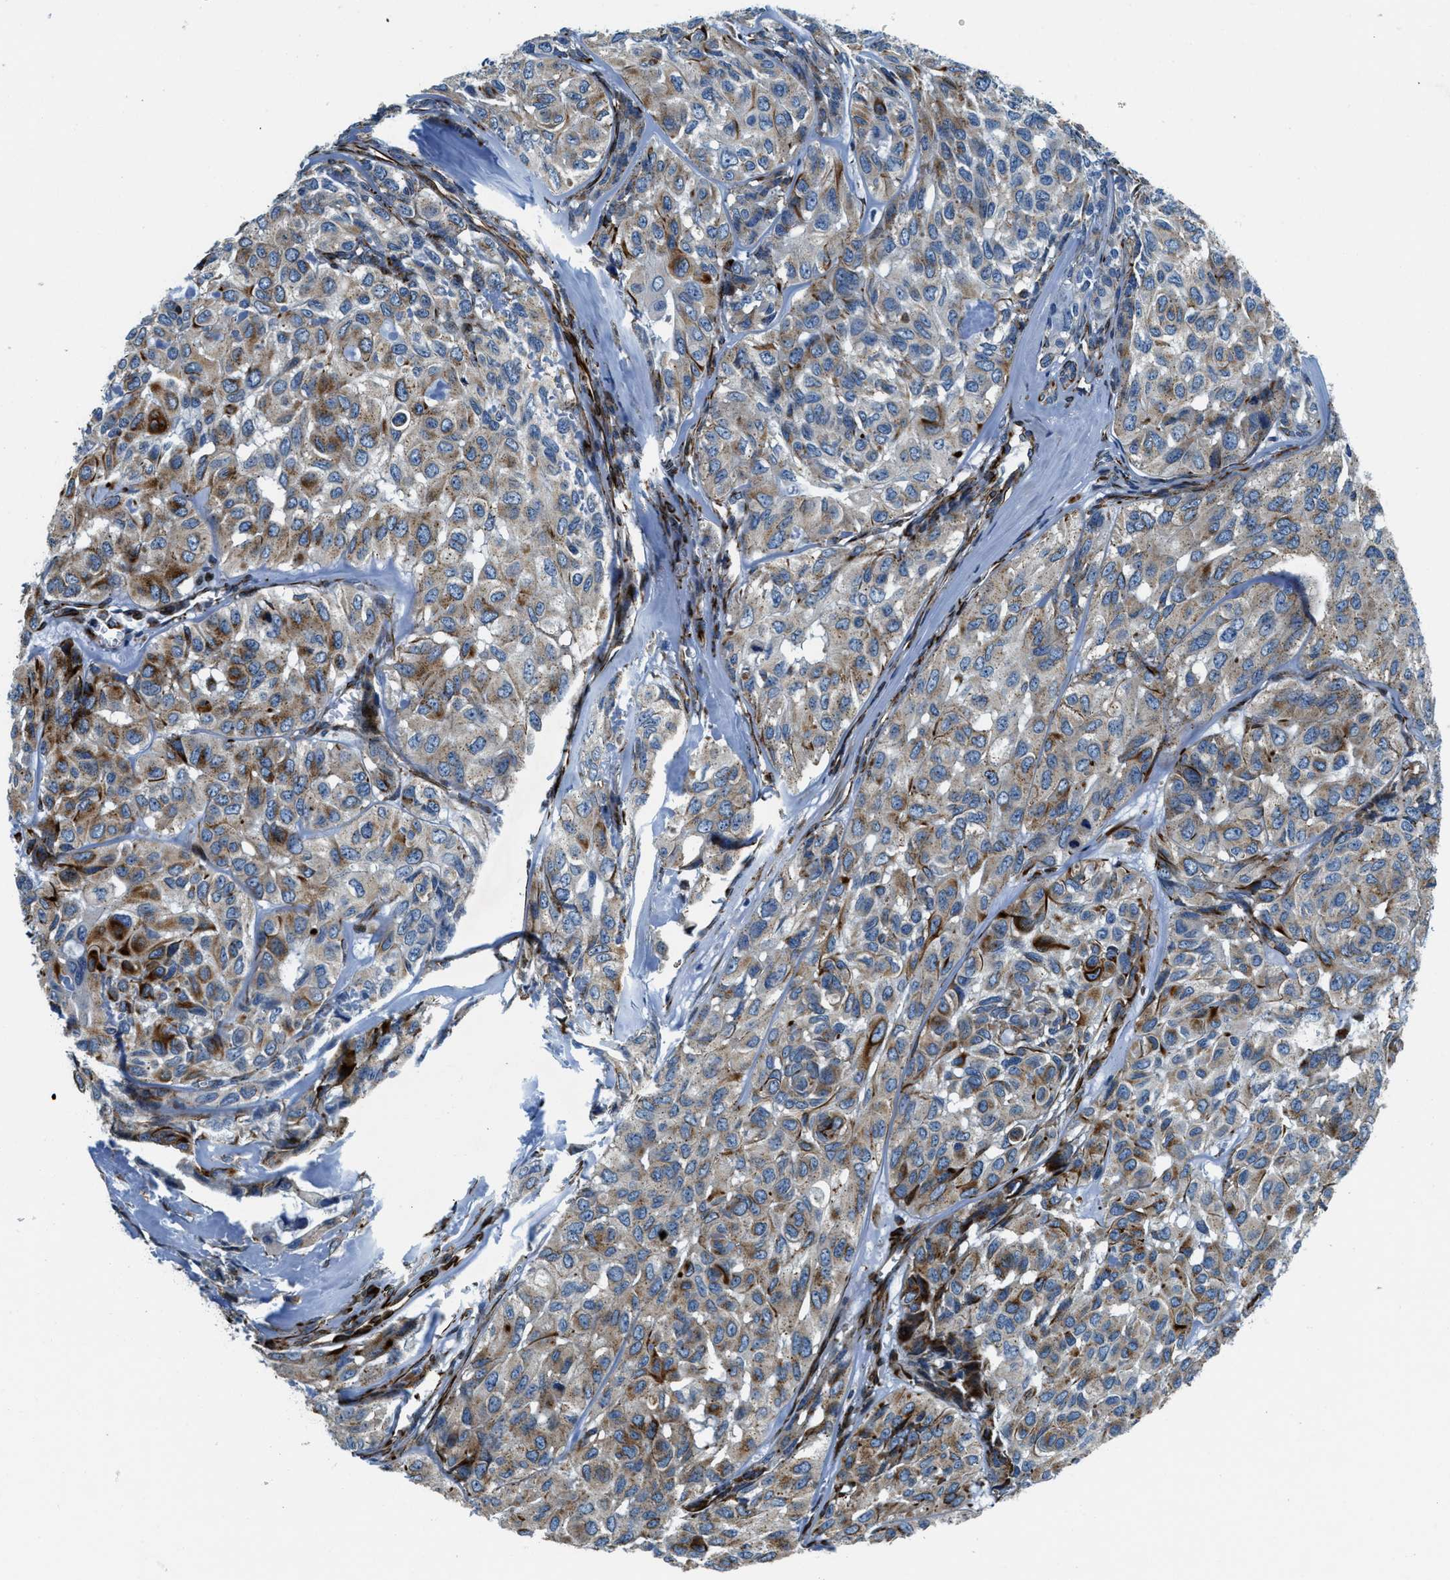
{"staining": {"intensity": "moderate", "quantity": "25%-75%", "location": "cytoplasmic/membranous"}, "tissue": "head and neck cancer", "cell_type": "Tumor cells", "image_type": "cancer", "snomed": [{"axis": "morphology", "description": "Adenocarcinoma, NOS"}, {"axis": "topography", "description": "Salivary gland, NOS"}, {"axis": "topography", "description": "Head-Neck"}], "caption": "Immunohistochemistry of human adenocarcinoma (head and neck) demonstrates medium levels of moderate cytoplasmic/membranous expression in approximately 25%-75% of tumor cells.", "gene": "GNS", "patient": {"sex": "female", "age": 76}}